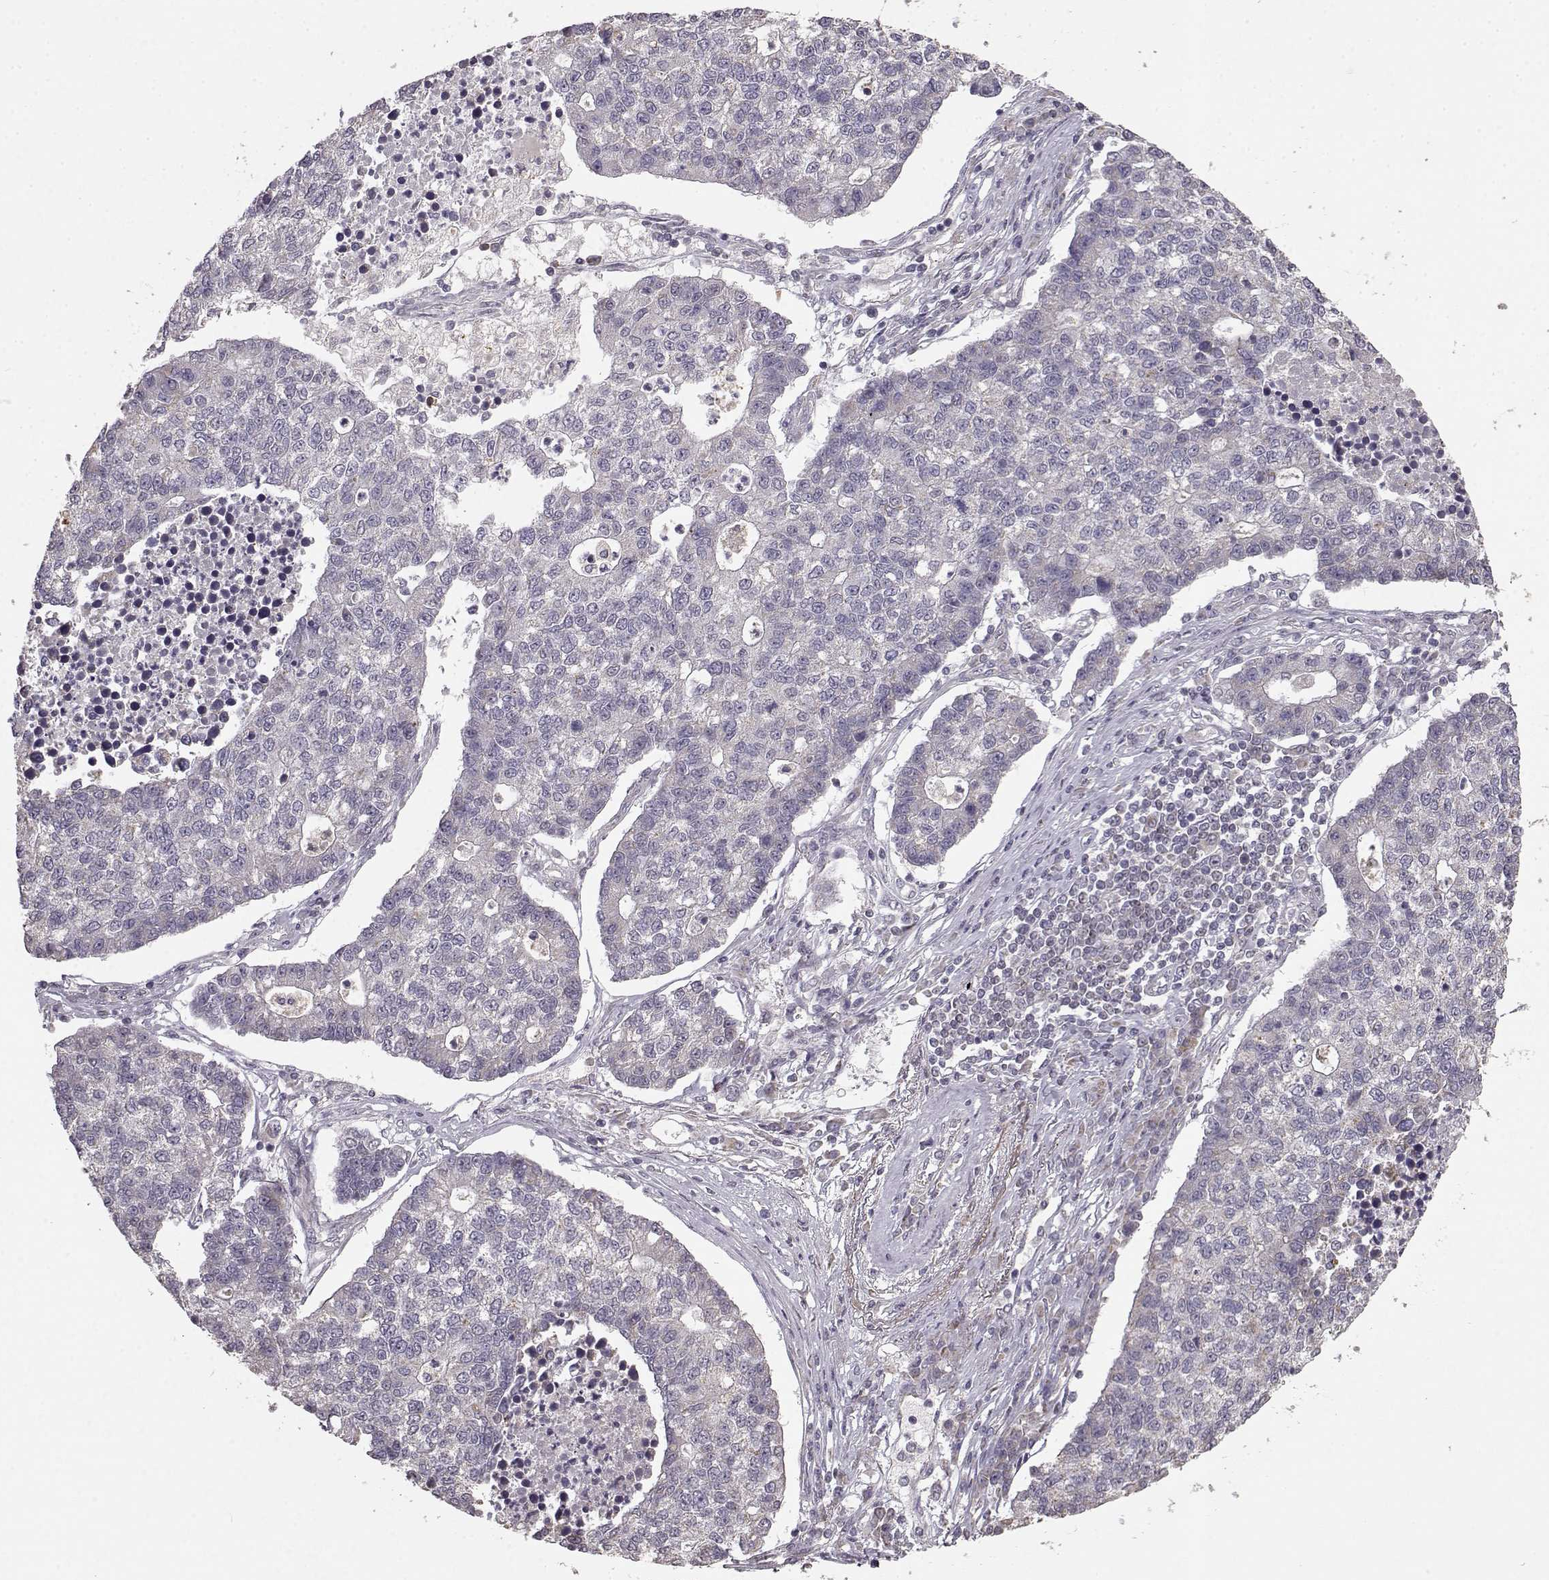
{"staining": {"intensity": "negative", "quantity": "none", "location": "none"}, "tissue": "lung cancer", "cell_type": "Tumor cells", "image_type": "cancer", "snomed": [{"axis": "morphology", "description": "Adenocarcinoma, NOS"}, {"axis": "topography", "description": "Lung"}], "caption": "Immunohistochemistry (IHC) image of human lung adenocarcinoma stained for a protein (brown), which exhibits no expression in tumor cells. (DAB (3,3'-diaminobenzidine) immunohistochemistry (IHC), high magnification).", "gene": "BACH2", "patient": {"sex": "male", "age": 57}}